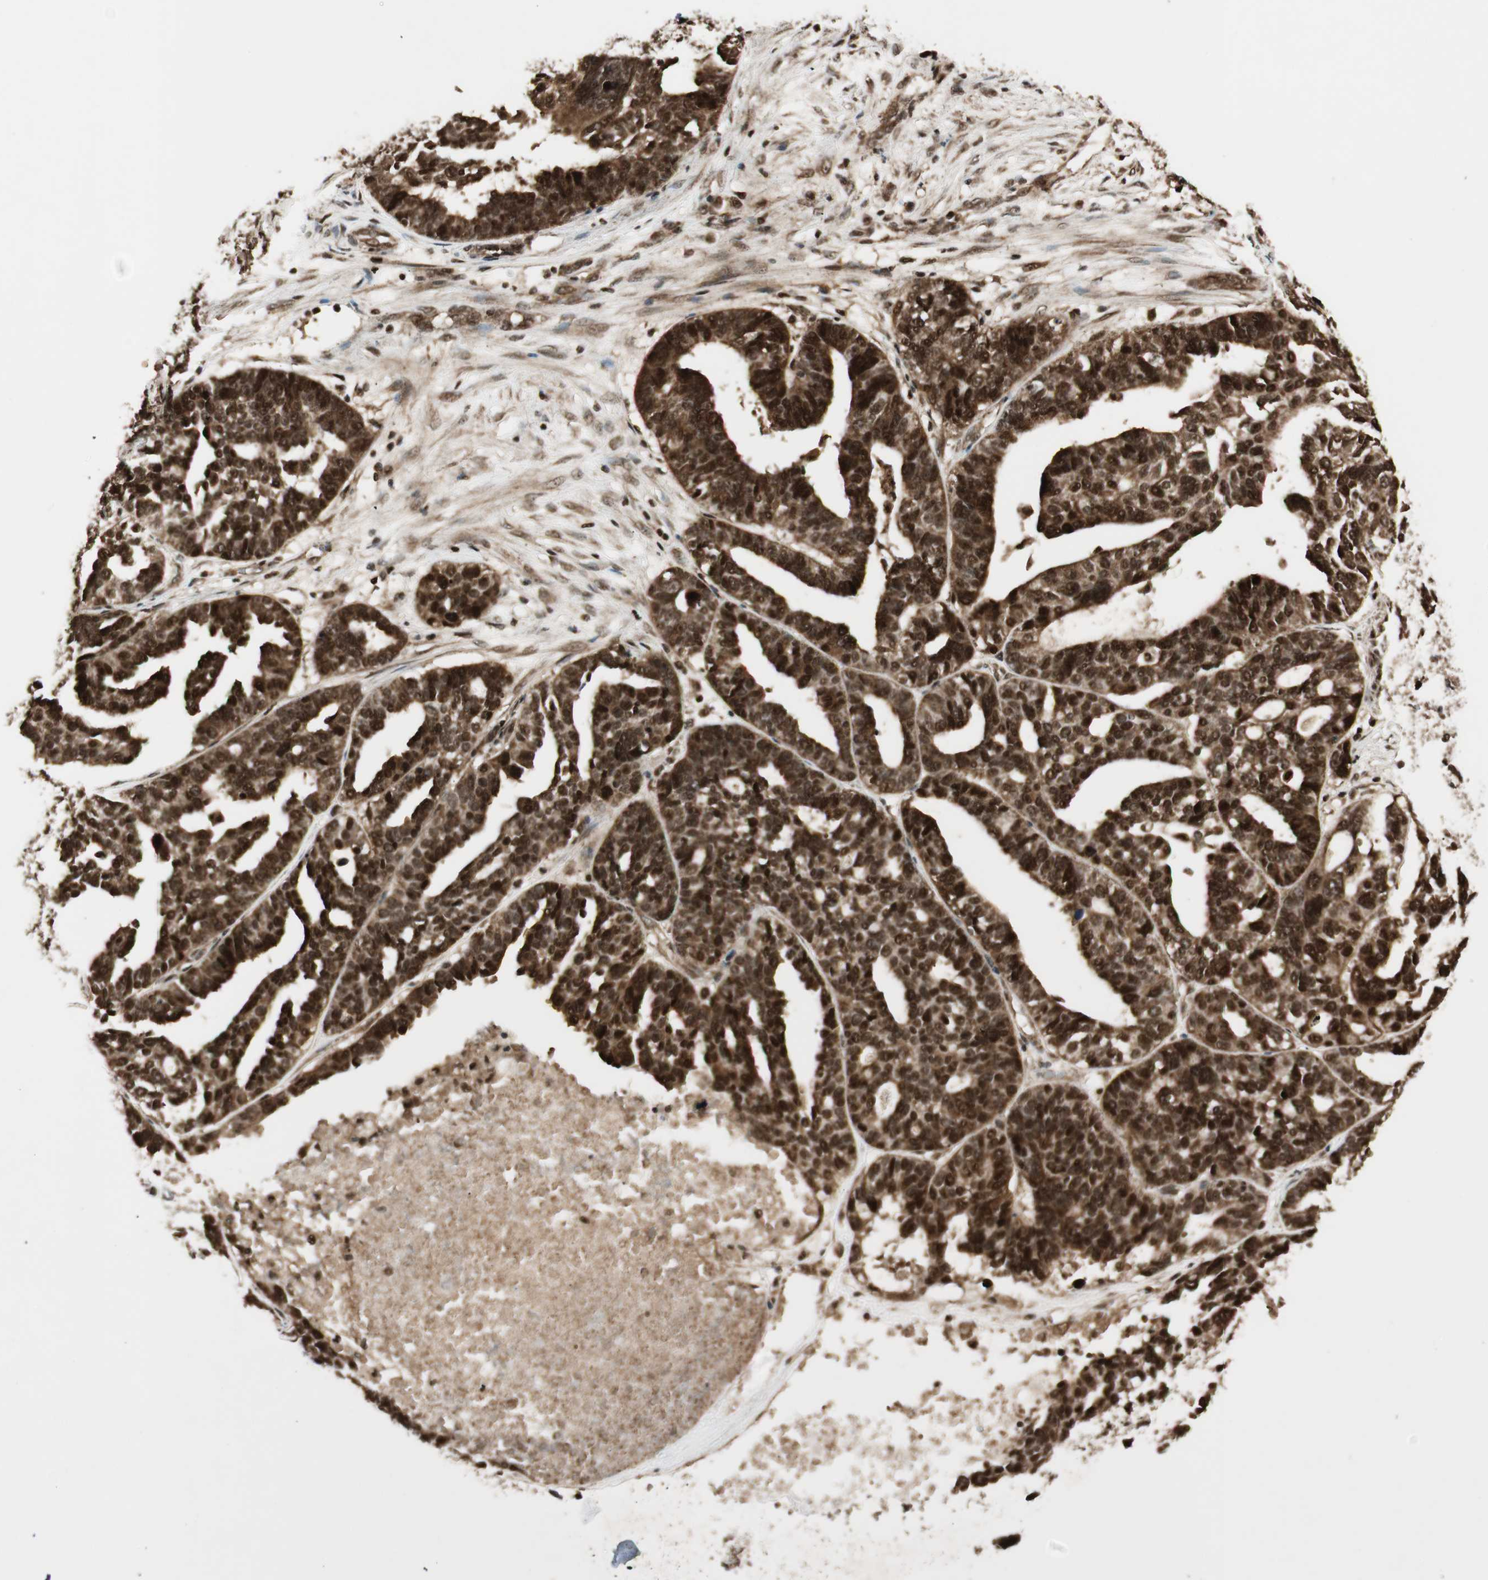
{"staining": {"intensity": "strong", "quantity": ">75%", "location": "cytoplasmic/membranous,nuclear"}, "tissue": "ovarian cancer", "cell_type": "Tumor cells", "image_type": "cancer", "snomed": [{"axis": "morphology", "description": "Cystadenocarcinoma, serous, NOS"}, {"axis": "topography", "description": "Ovary"}], "caption": "This photomicrograph demonstrates IHC staining of ovarian cancer (serous cystadenocarcinoma), with high strong cytoplasmic/membranous and nuclear positivity in approximately >75% of tumor cells.", "gene": "RPA3", "patient": {"sex": "female", "age": 59}}